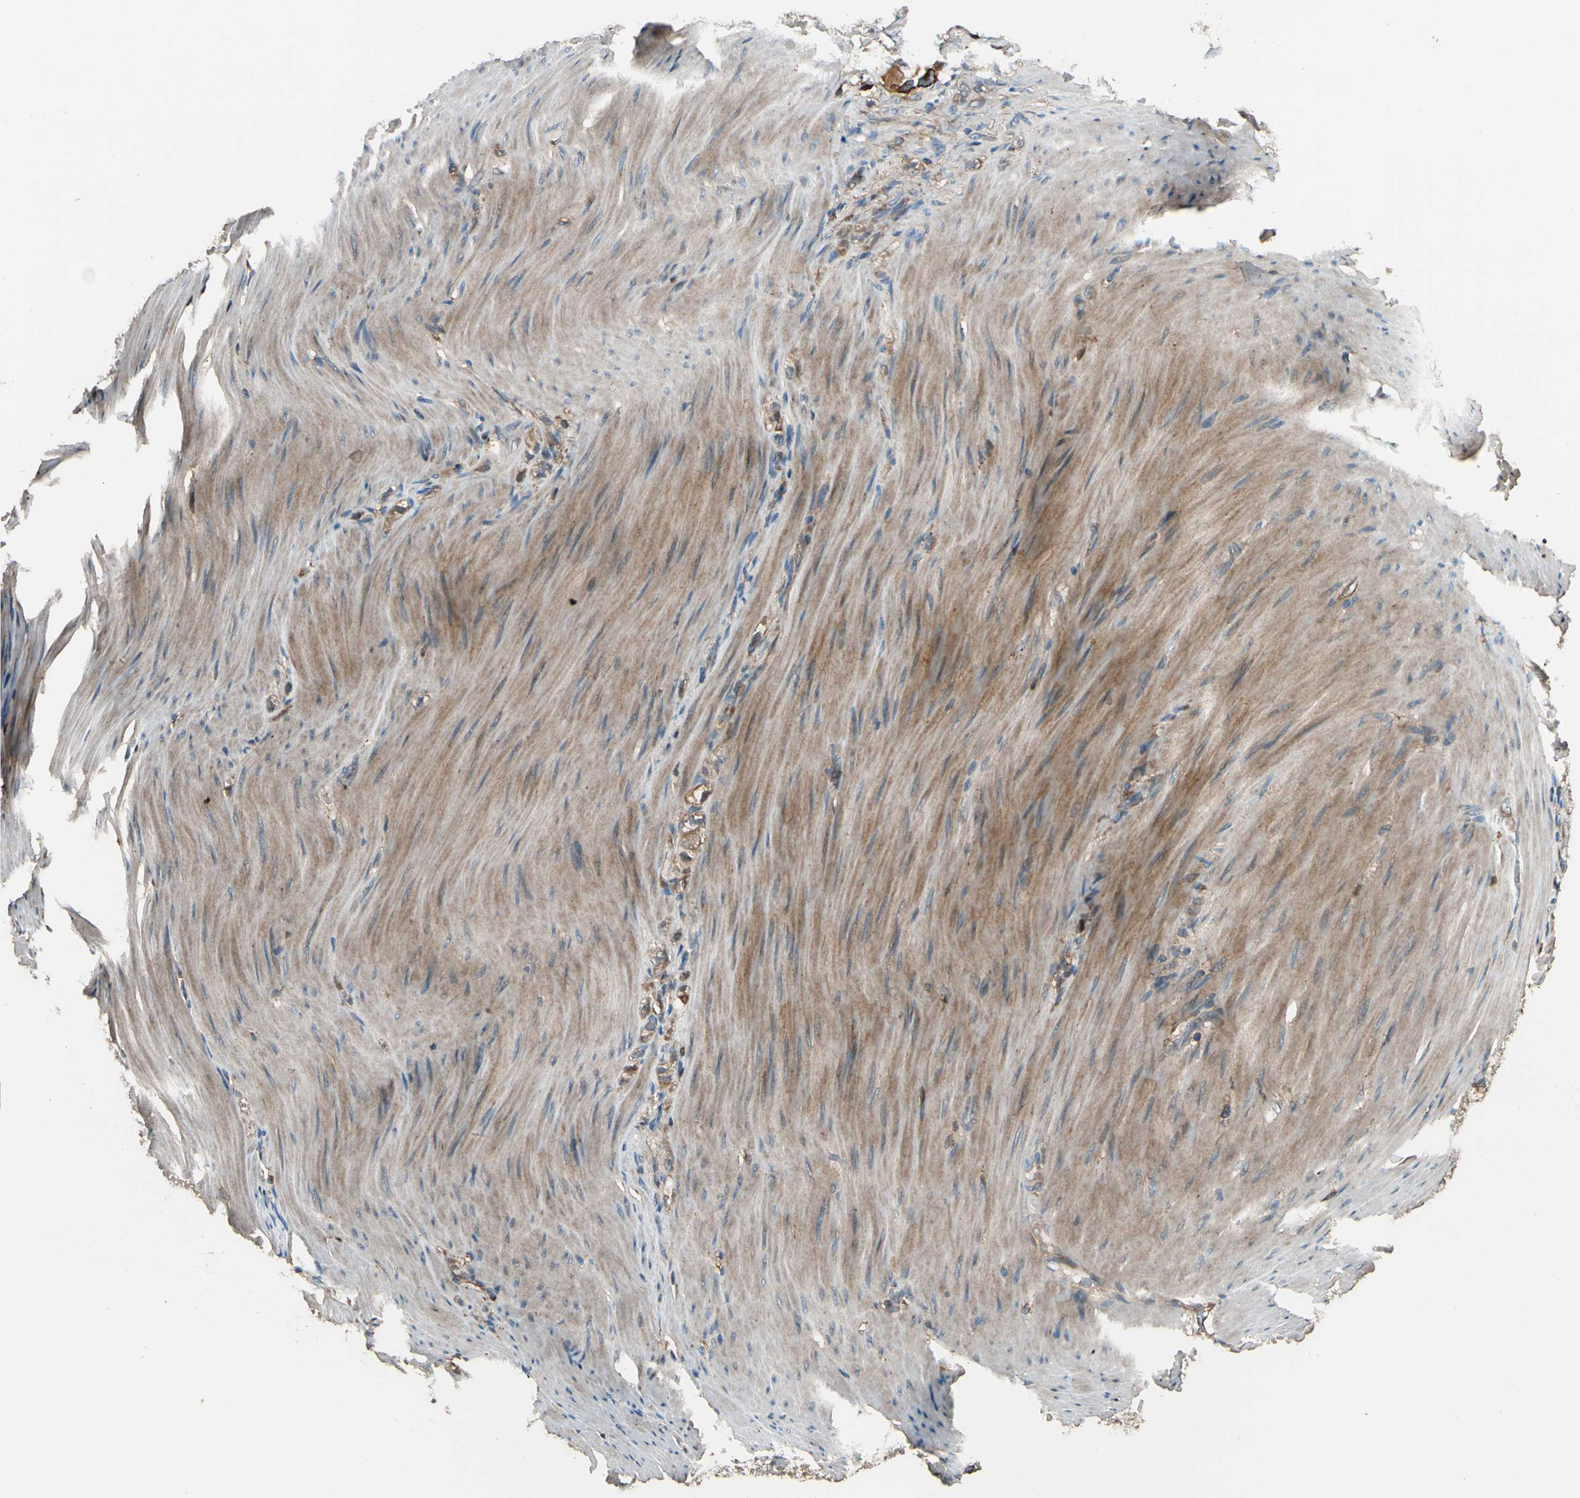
{"staining": {"intensity": "weak", "quantity": ">75%", "location": "cytoplasmic/membranous"}, "tissue": "stomach cancer", "cell_type": "Tumor cells", "image_type": "cancer", "snomed": [{"axis": "morphology", "description": "Adenocarcinoma, NOS"}, {"axis": "topography", "description": "Stomach"}], "caption": "Weak cytoplasmic/membranous staining for a protein is seen in approximately >75% of tumor cells of stomach adenocarcinoma using IHC.", "gene": "STX11", "patient": {"sex": "male", "age": 82}}